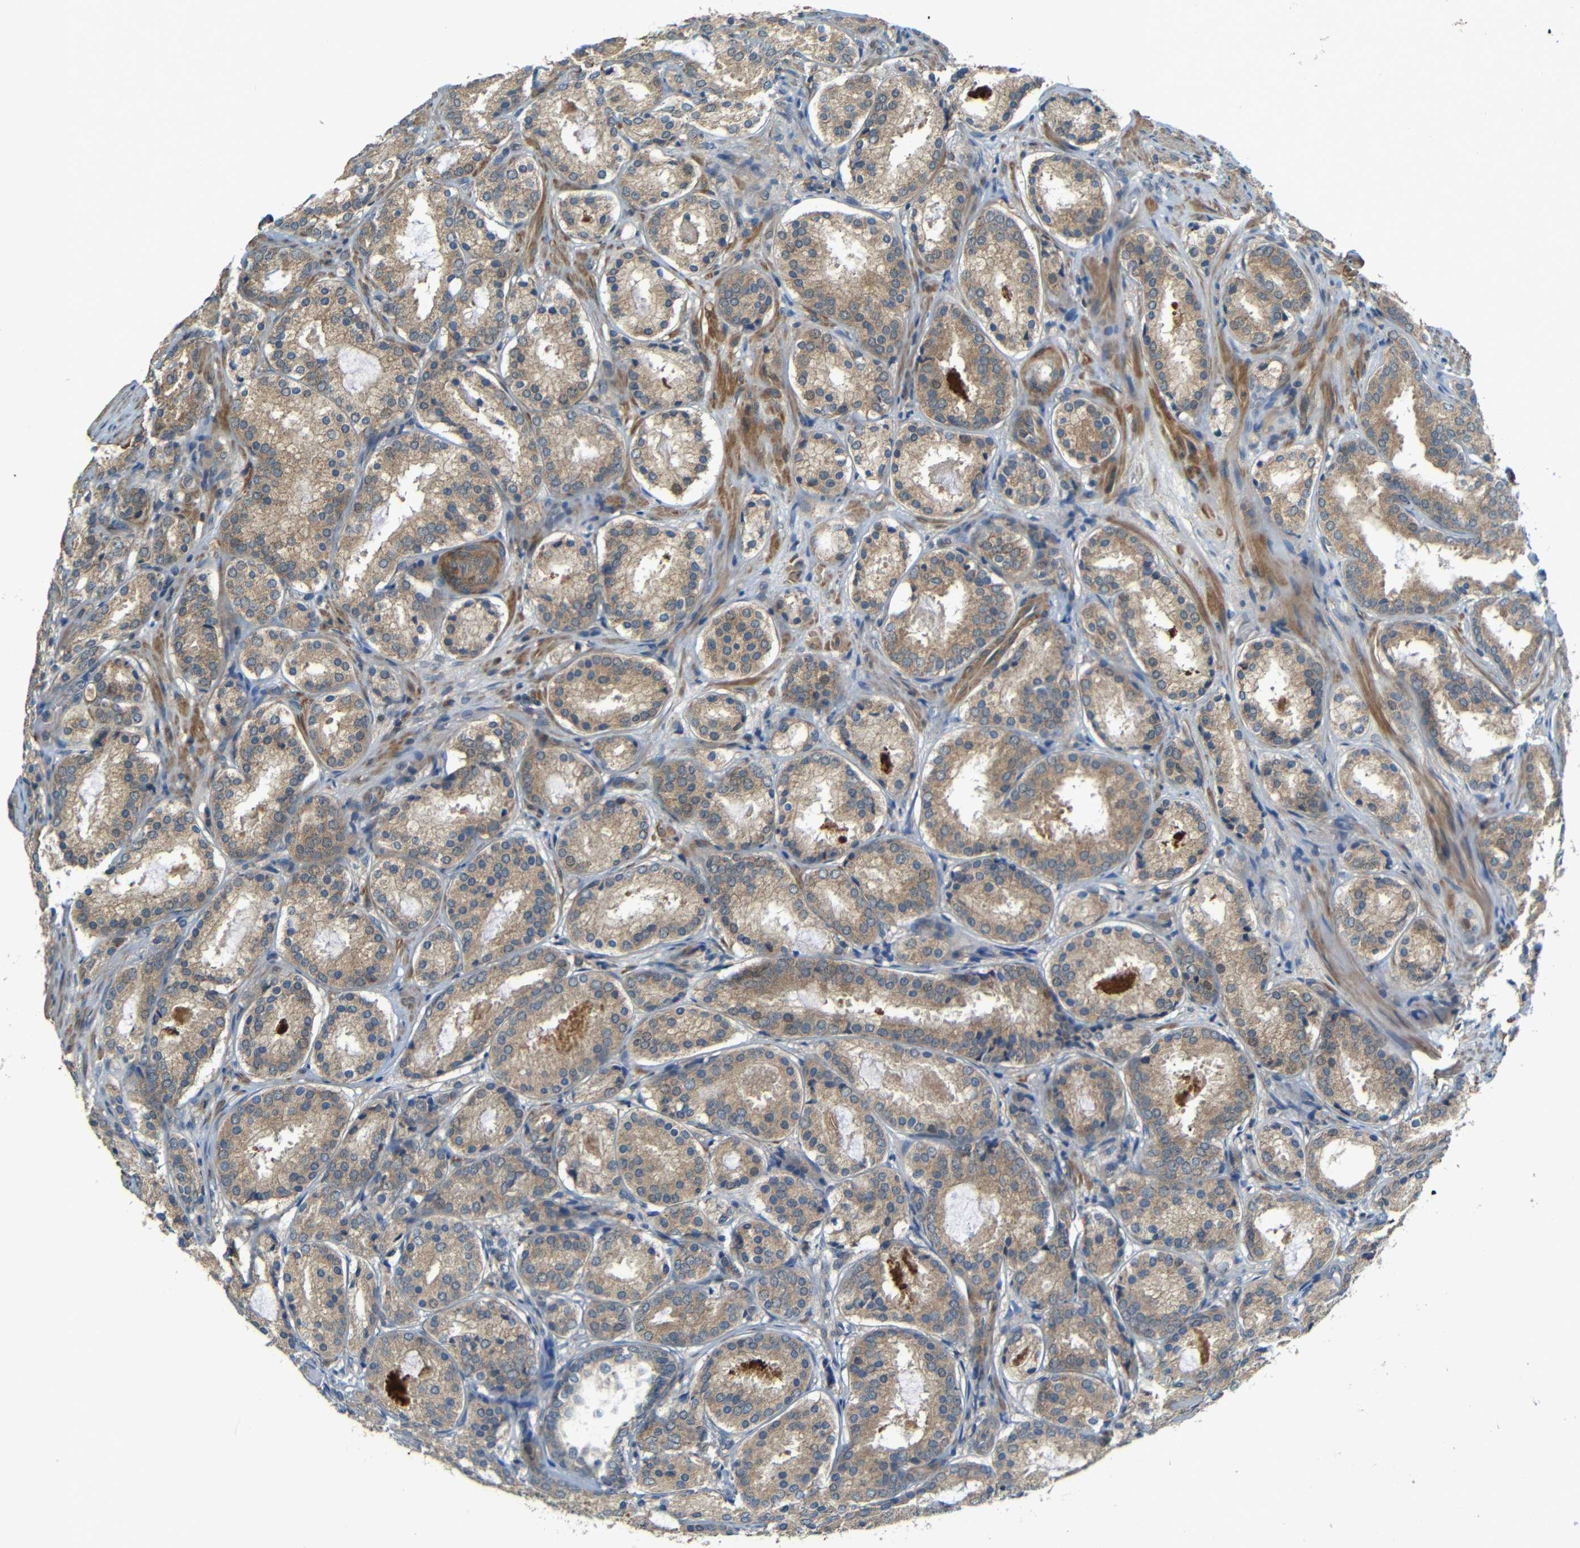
{"staining": {"intensity": "moderate", "quantity": ">75%", "location": "cytoplasmic/membranous"}, "tissue": "prostate cancer", "cell_type": "Tumor cells", "image_type": "cancer", "snomed": [{"axis": "morphology", "description": "Adenocarcinoma, Low grade"}, {"axis": "topography", "description": "Prostate"}], "caption": "About >75% of tumor cells in human prostate low-grade adenocarcinoma reveal moderate cytoplasmic/membranous protein positivity as visualized by brown immunohistochemical staining.", "gene": "FNDC3A", "patient": {"sex": "male", "age": 69}}